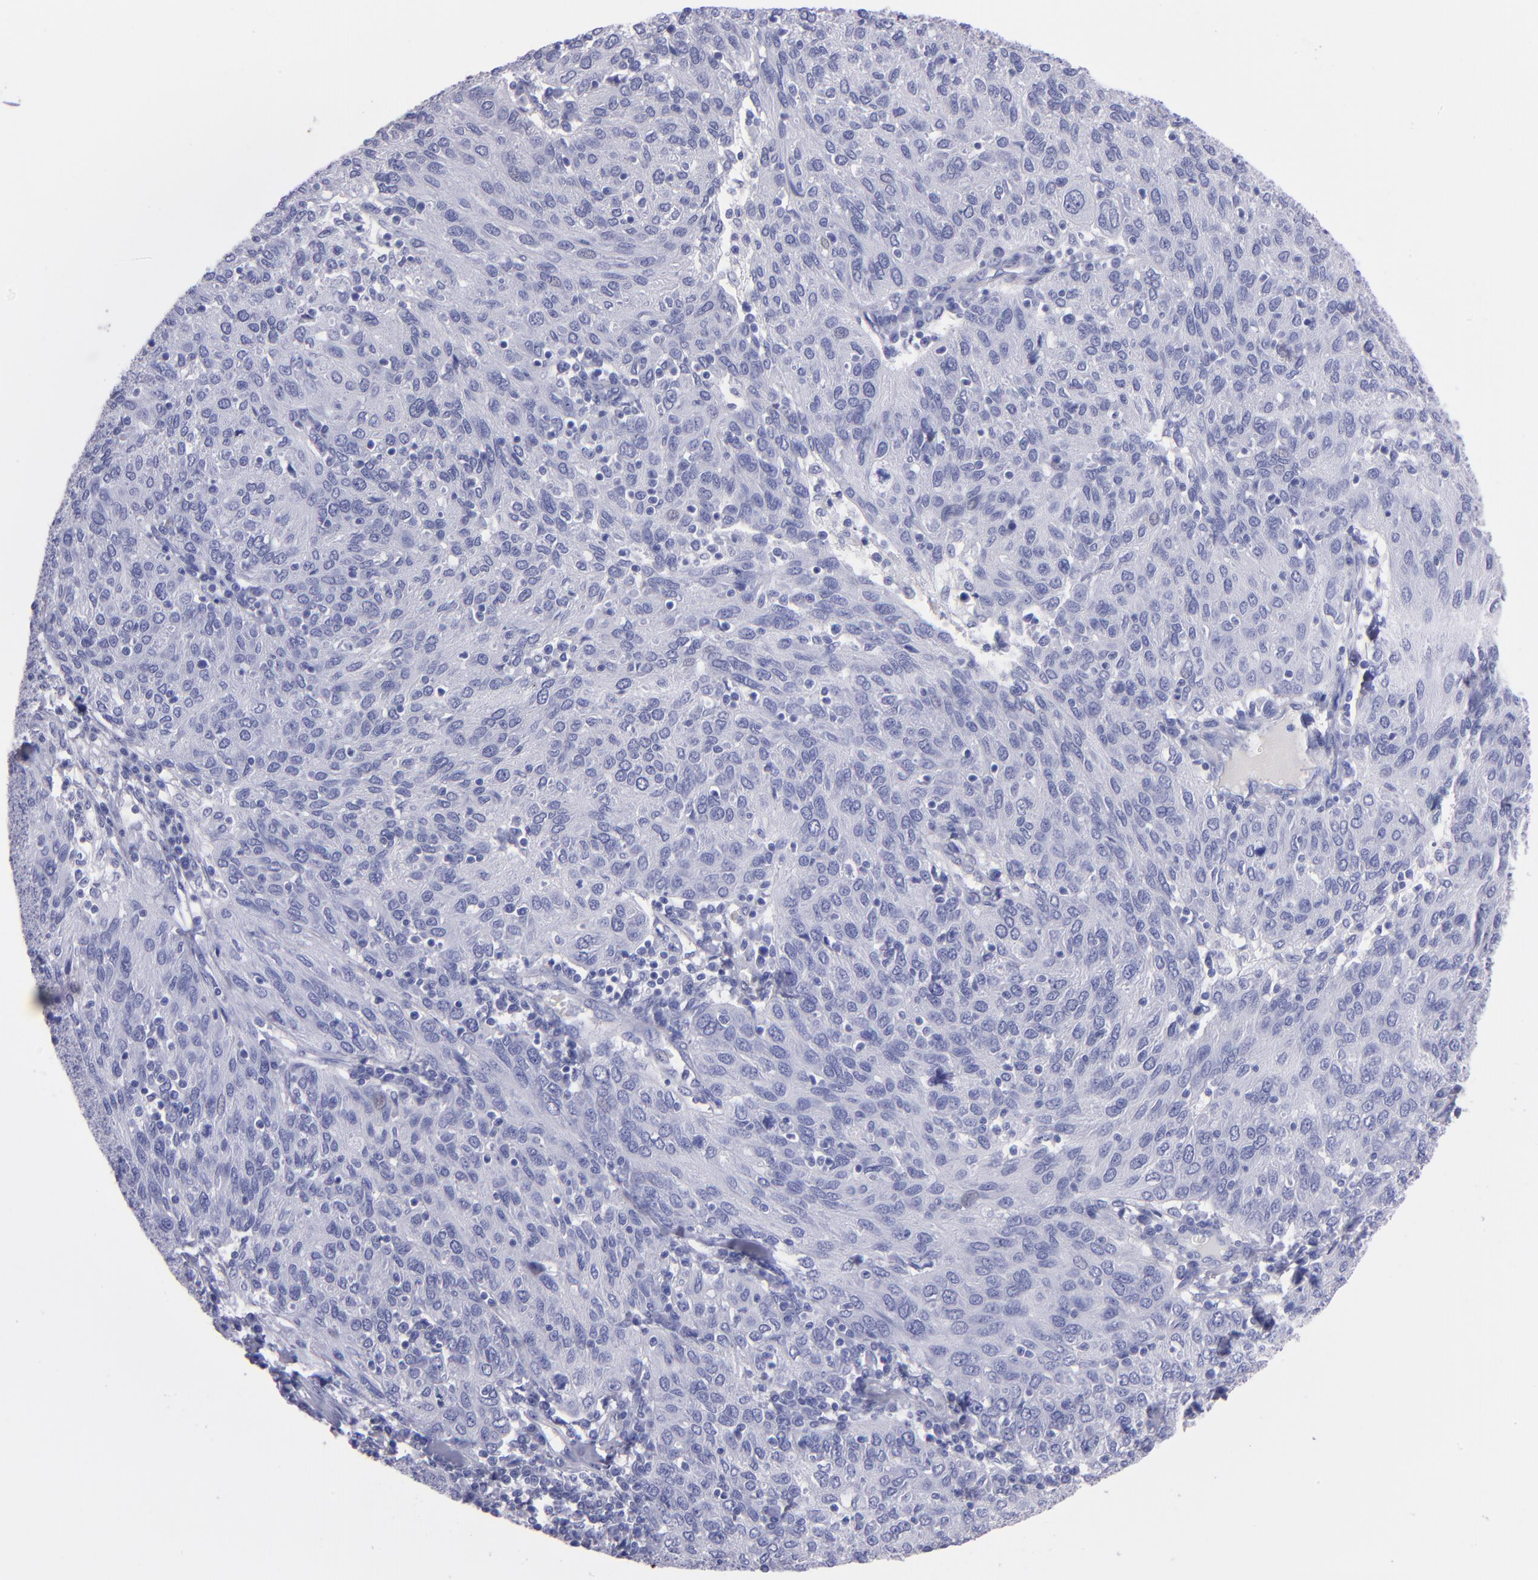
{"staining": {"intensity": "negative", "quantity": "none", "location": "none"}, "tissue": "ovarian cancer", "cell_type": "Tumor cells", "image_type": "cancer", "snomed": [{"axis": "morphology", "description": "Carcinoma, endometroid"}, {"axis": "topography", "description": "Ovary"}], "caption": "An image of human ovarian endometroid carcinoma is negative for staining in tumor cells.", "gene": "TG", "patient": {"sex": "female", "age": 50}}